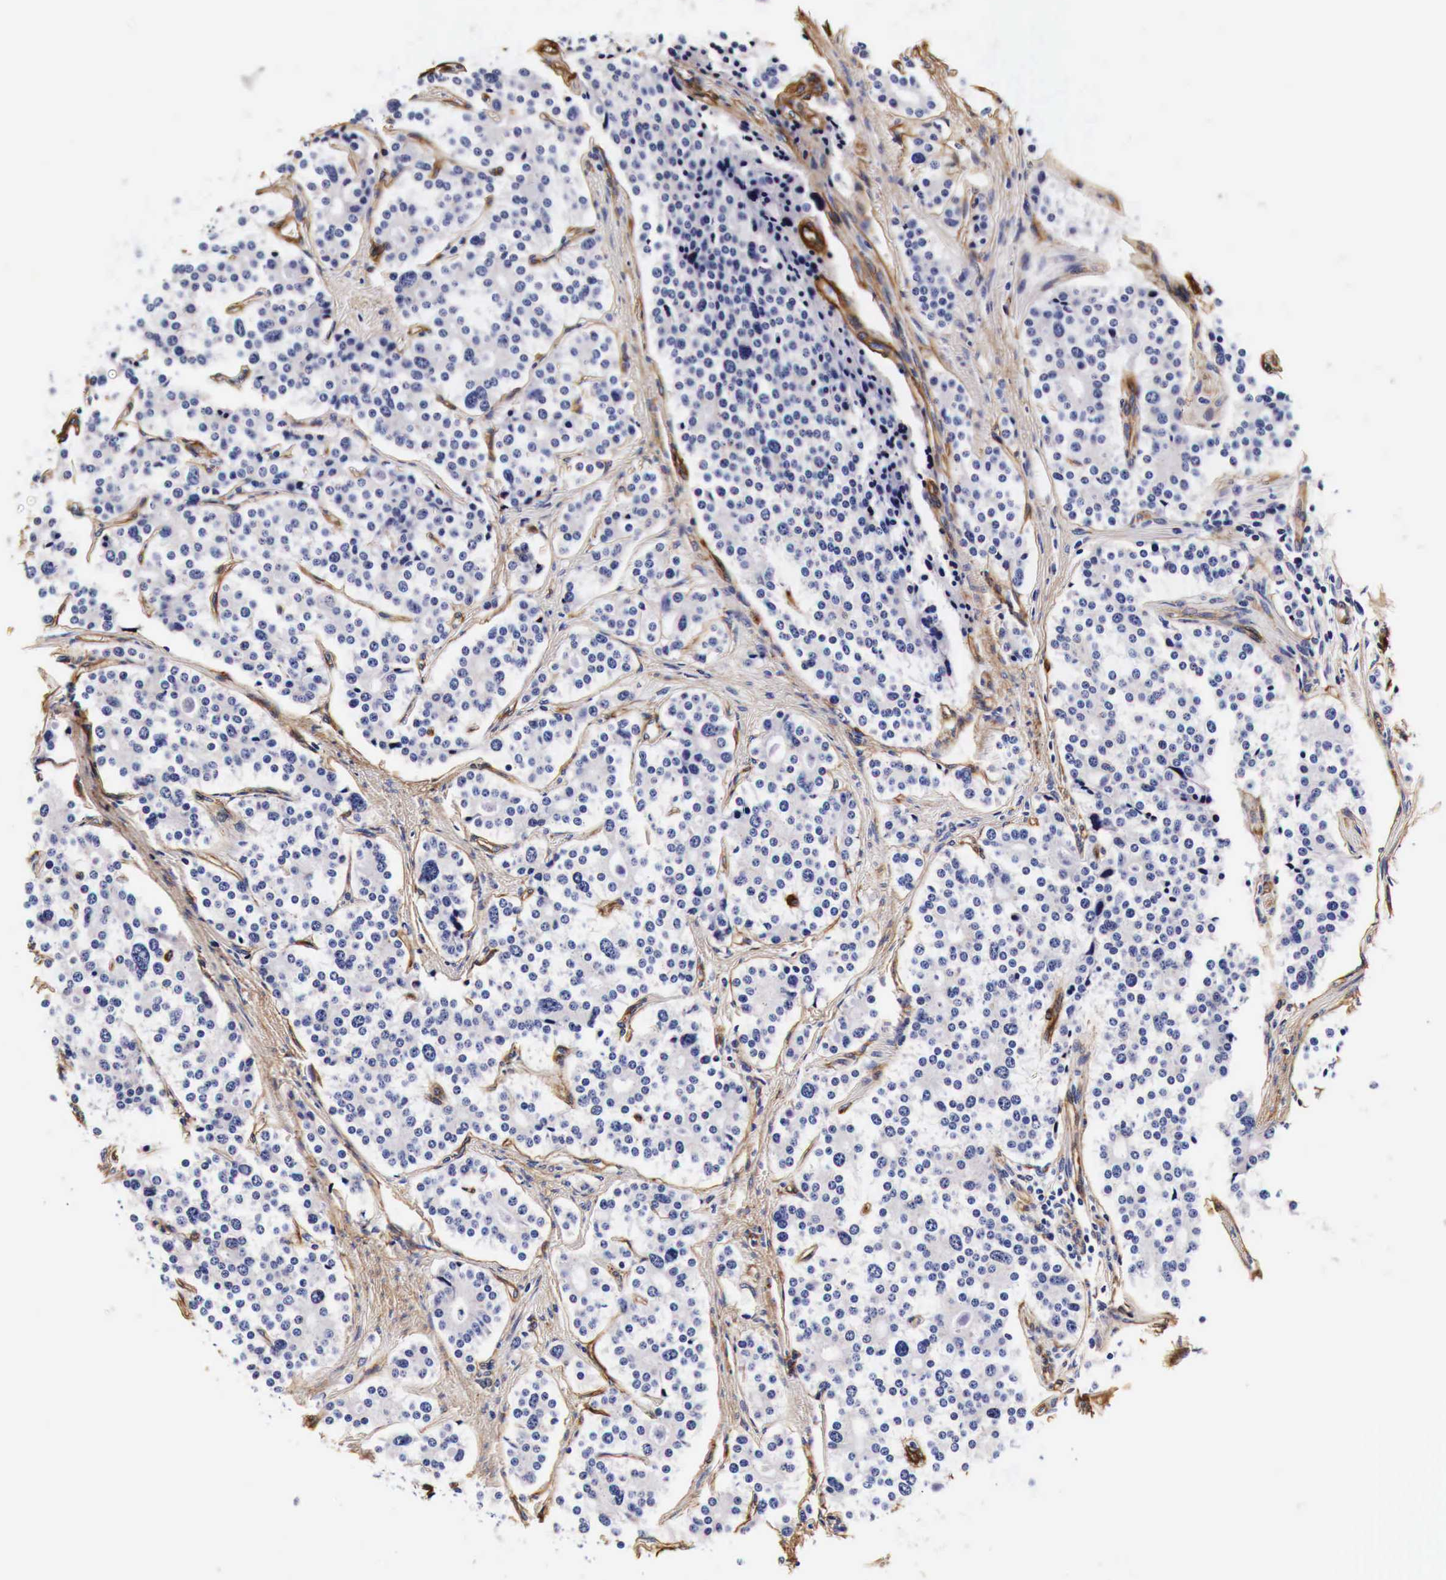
{"staining": {"intensity": "negative", "quantity": "none", "location": "none"}, "tissue": "carcinoid", "cell_type": "Tumor cells", "image_type": "cancer", "snomed": [{"axis": "morphology", "description": "Carcinoid, malignant, NOS"}, {"axis": "topography", "description": "Small intestine"}], "caption": "Carcinoid was stained to show a protein in brown. There is no significant positivity in tumor cells.", "gene": "LAMB2", "patient": {"sex": "male", "age": 63}}